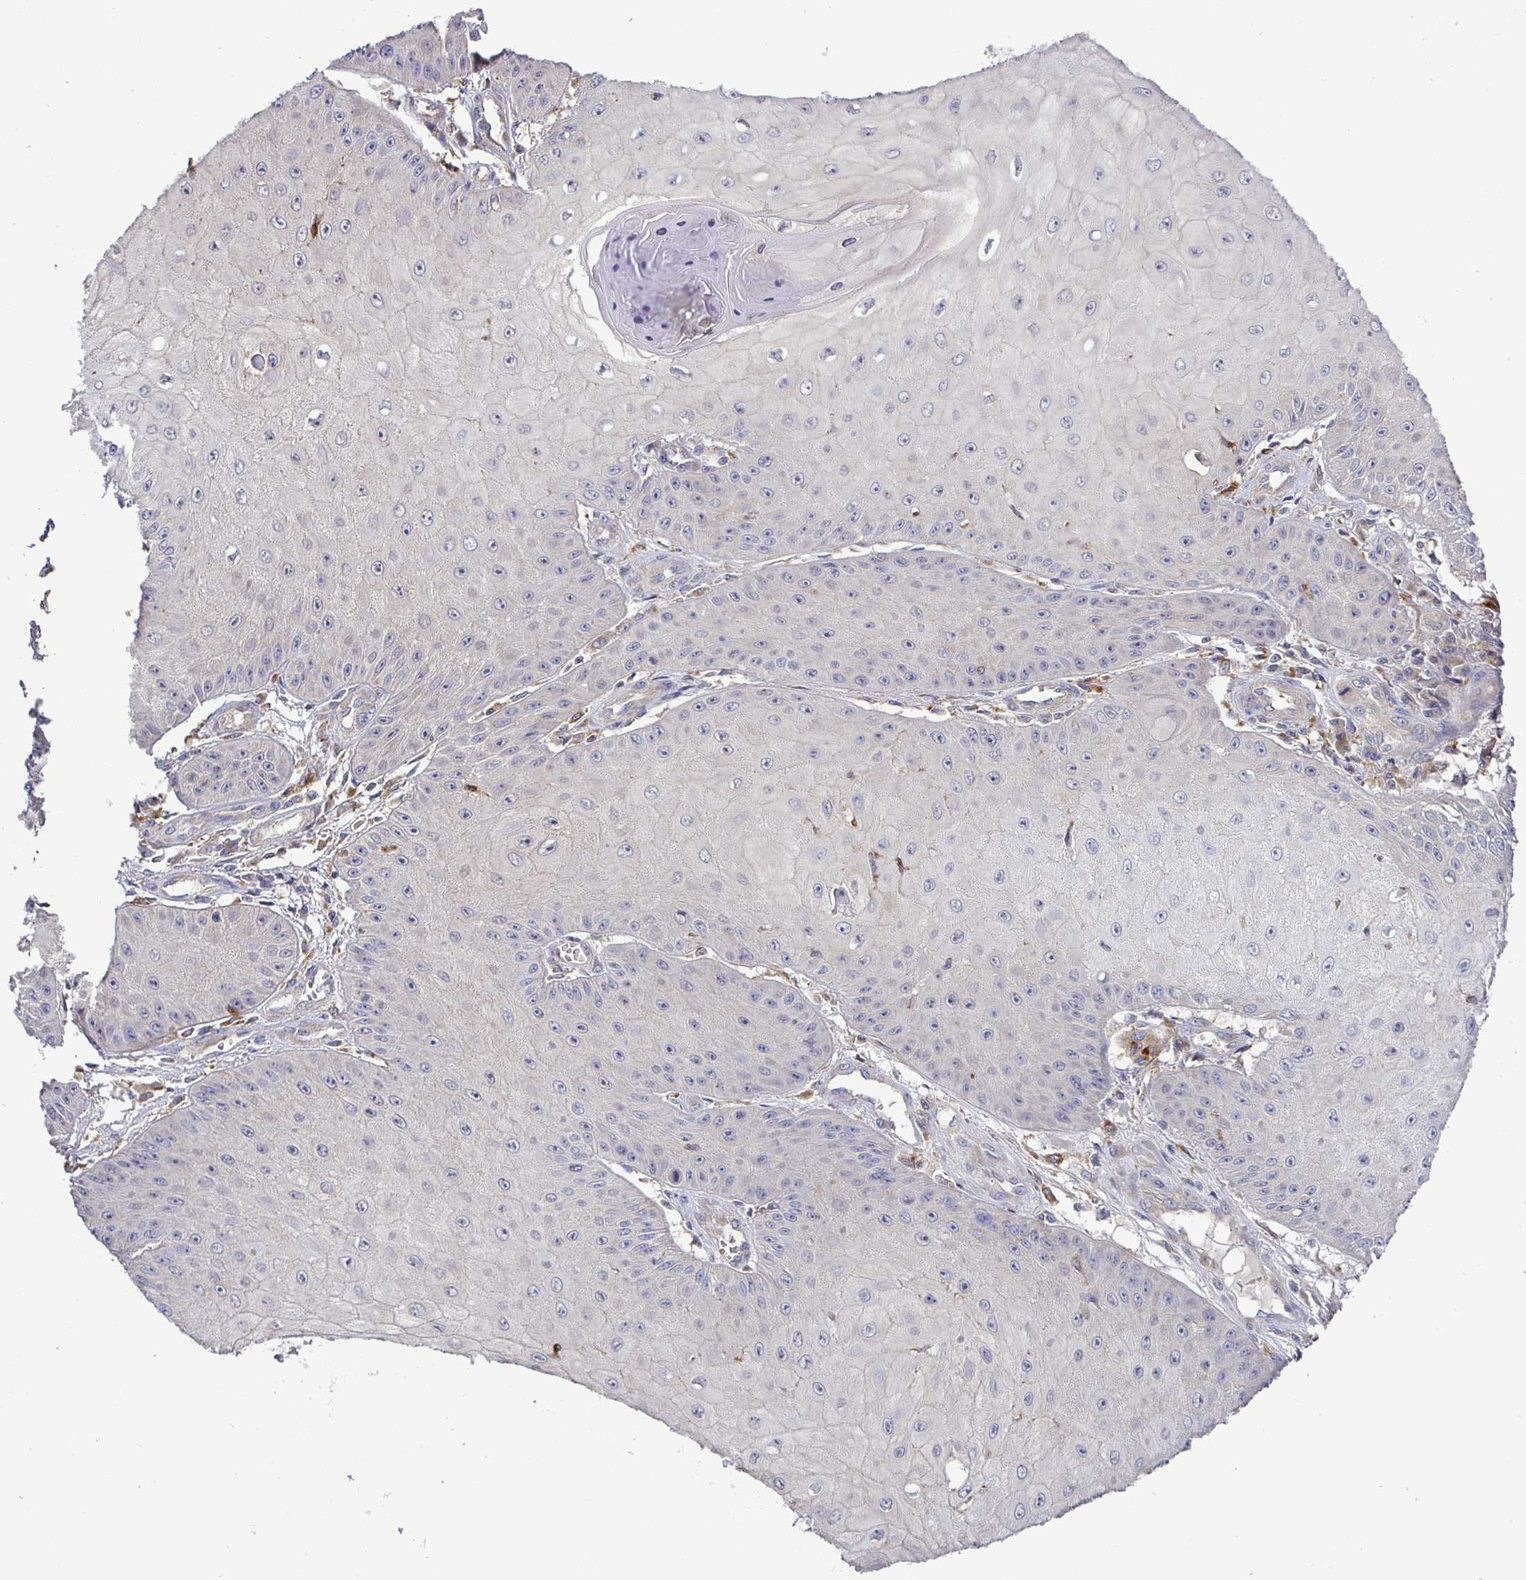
{"staining": {"intensity": "negative", "quantity": "none", "location": "none"}, "tissue": "skin cancer", "cell_type": "Tumor cells", "image_type": "cancer", "snomed": [{"axis": "morphology", "description": "Squamous cell carcinoma, NOS"}, {"axis": "topography", "description": "Skin"}], "caption": "IHC histopathology image of skin squamous cell carcinoma stained for a protein (brown), which displays no expression in tumor cells.", "gene": "ATP6V1F", "patient": {"sex": "male", "age": 70}}